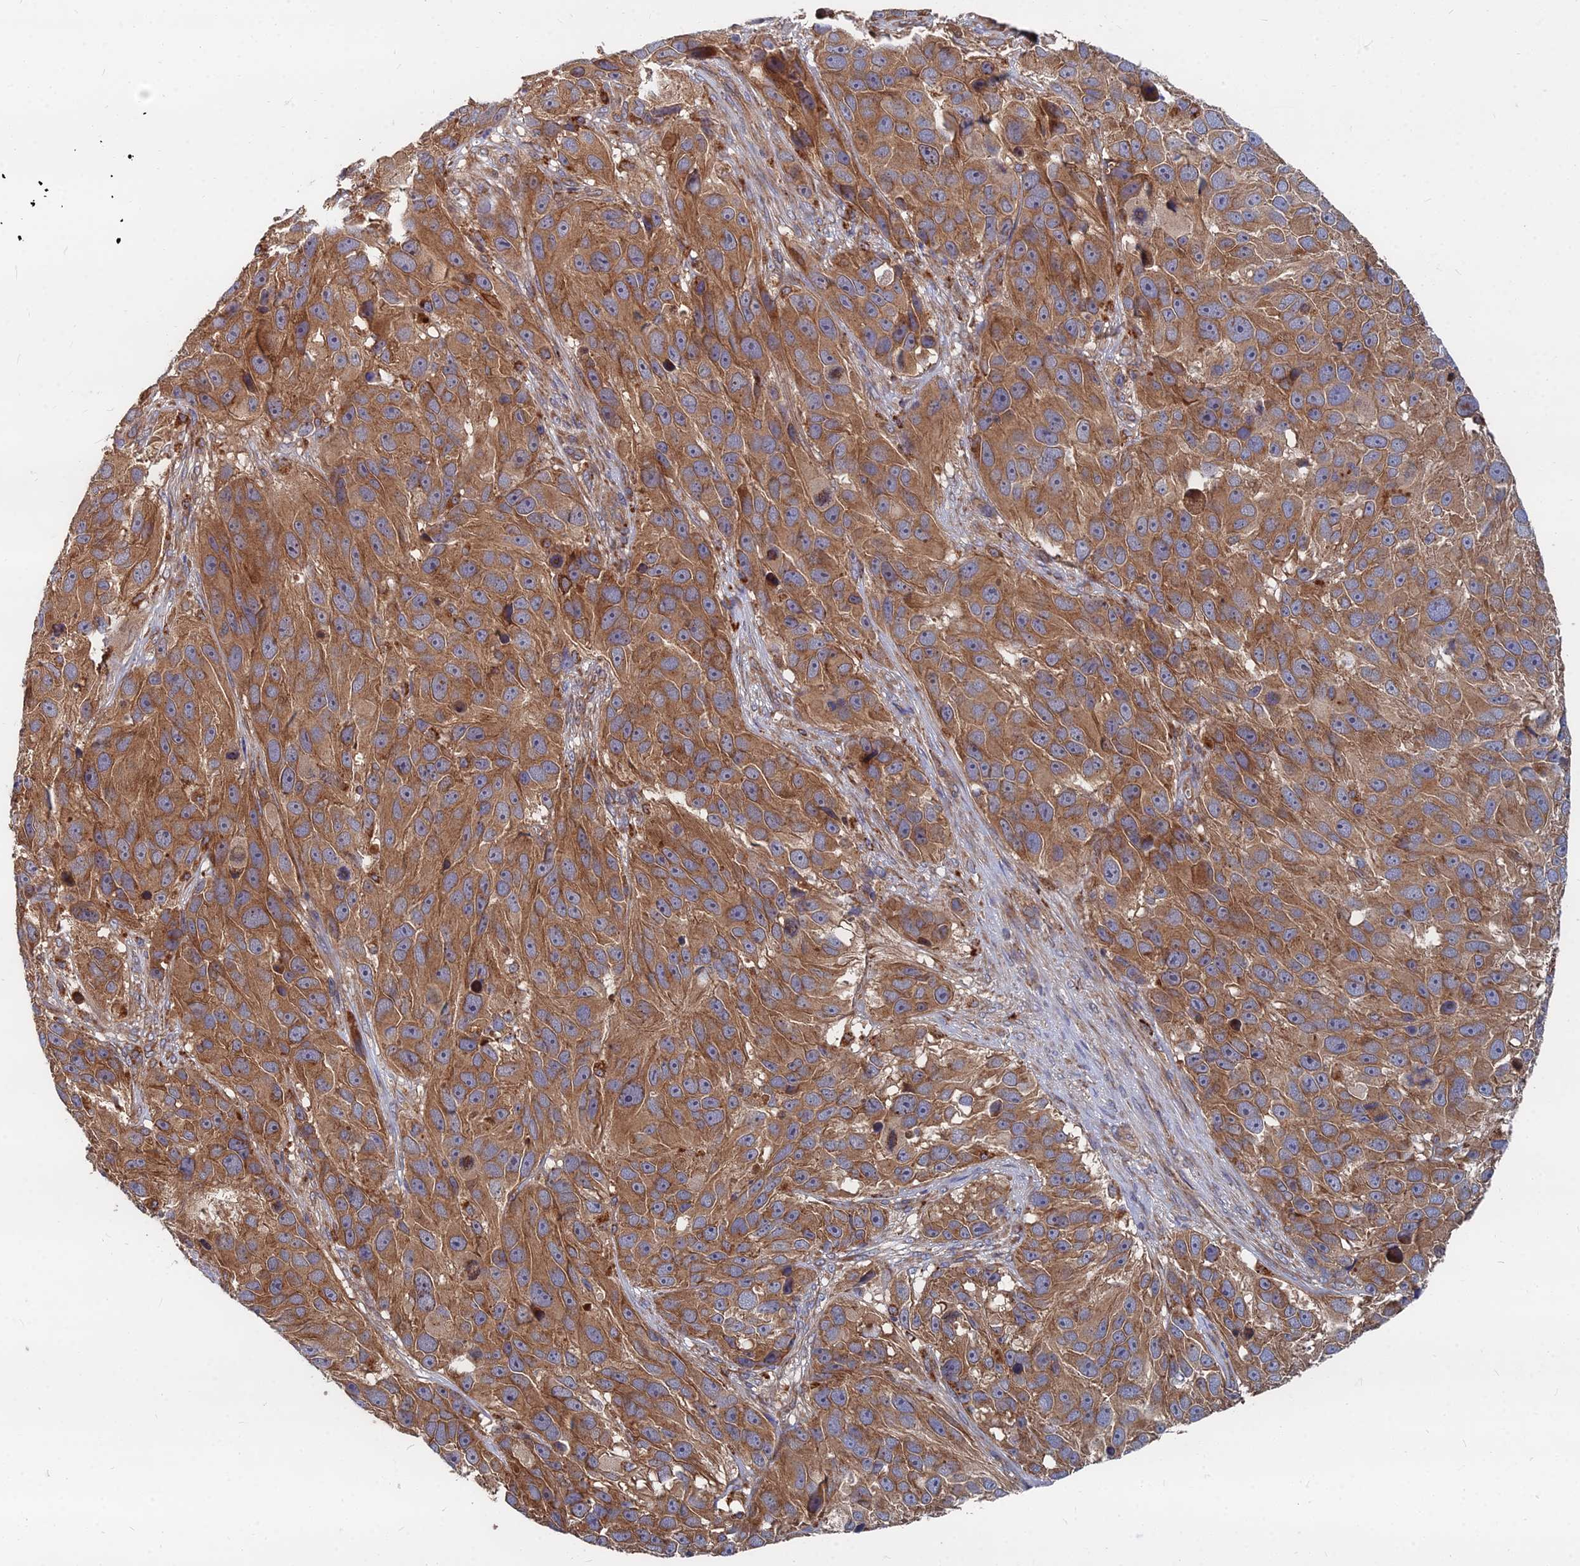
{"staining": {"intensity": "moderate", "quantity": ">75%", "location": "cytoplasmic/membranous"}, "tissue": "melanoma", "cell_type": "Tumor cells", "image_type": "cancer", "snomed": [{"axis": "morphology", "description": "Malignant melanoma, NOS"}, {"axis": "topography", "description": "Skin"}], "caption": "Tumor cells show medium levels of moderate cytoplasmic/membranous expression in approximately >75% of cells in malignant melanoma.", "gene": "CCZ1", "patient": {"sex": "male", "age": 84}}